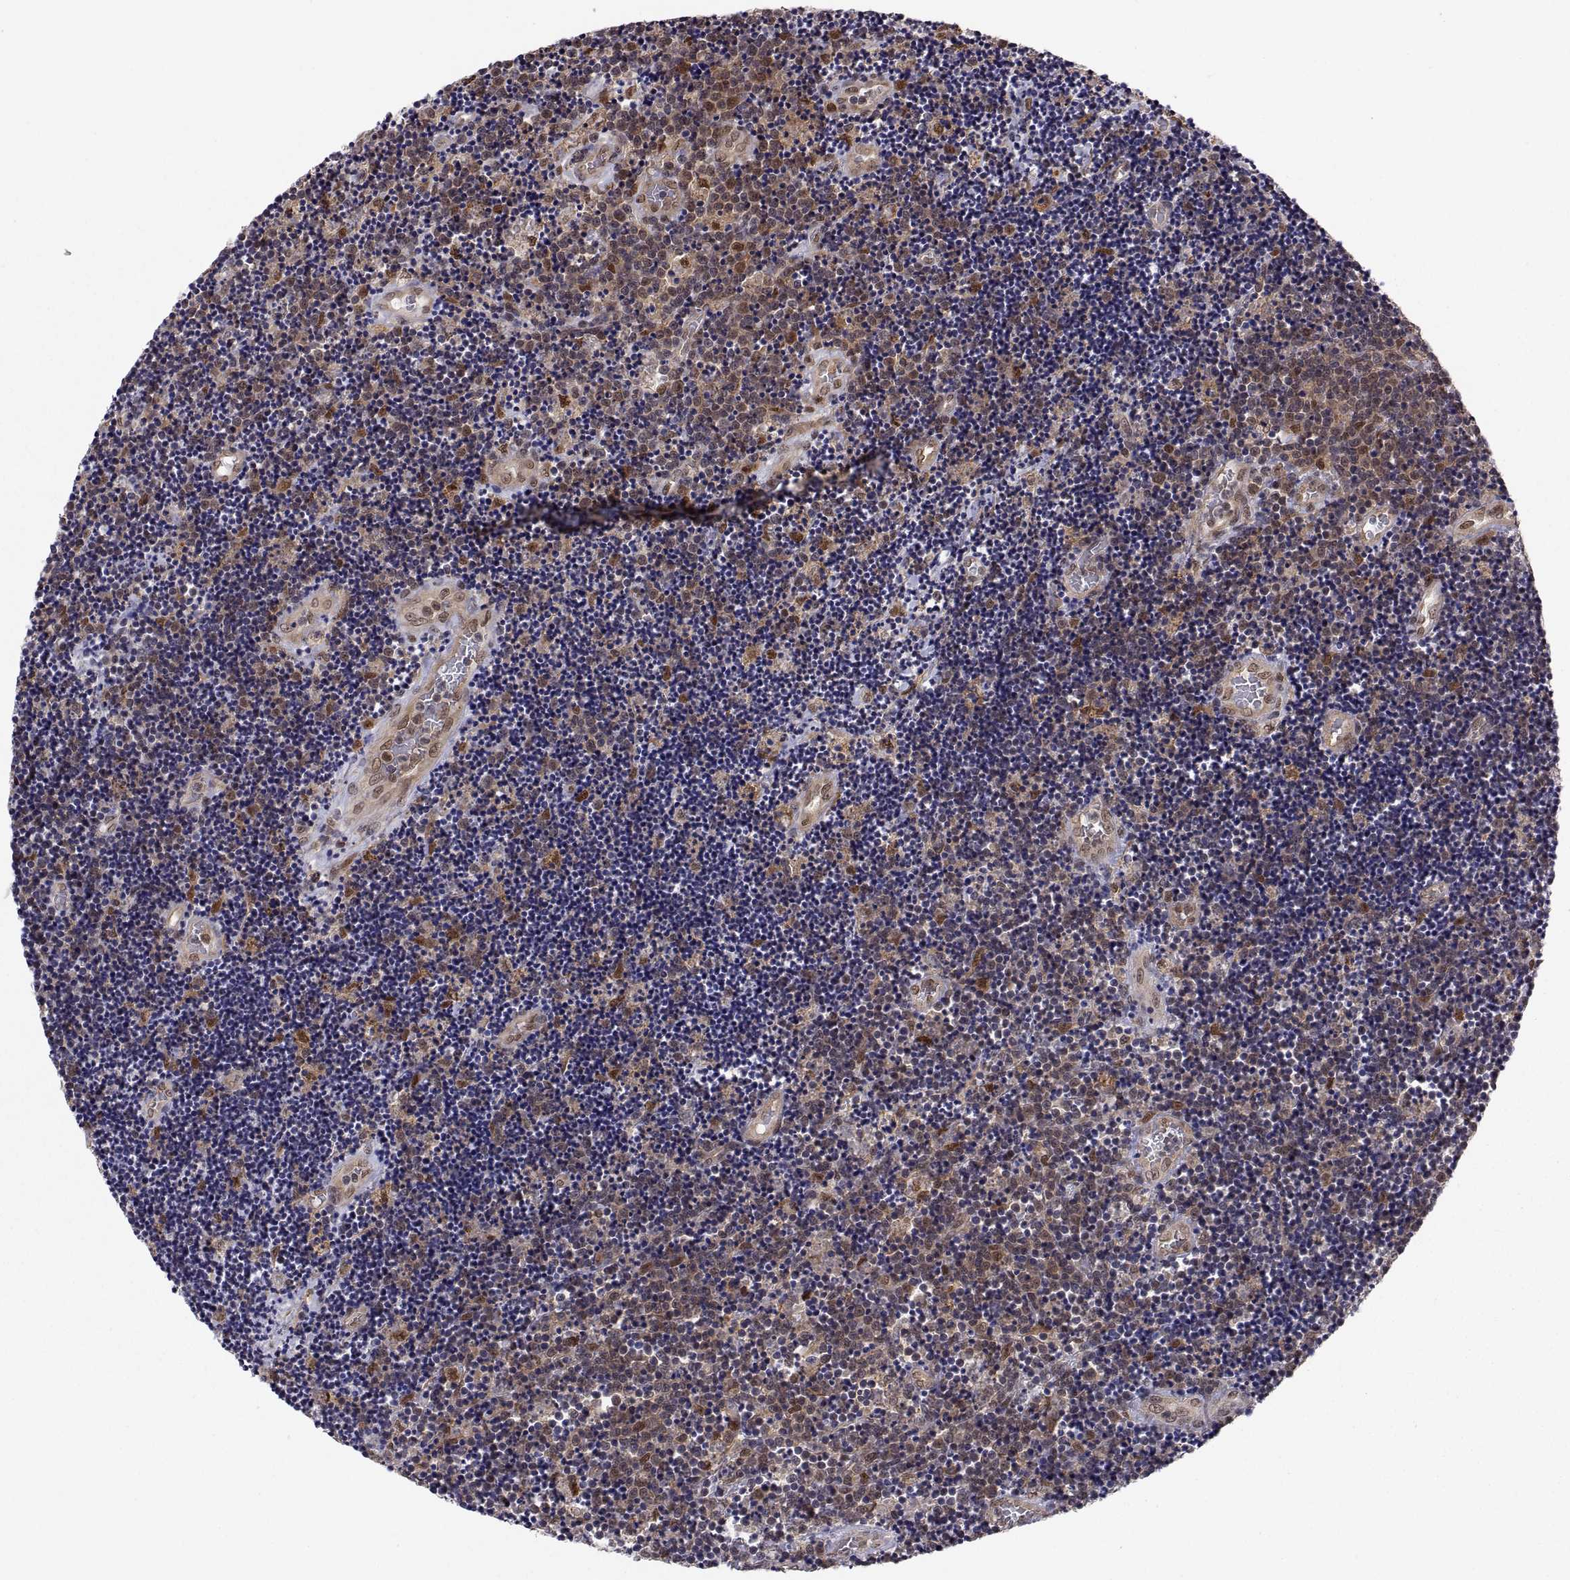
{"staining": {"intensity": "moderate", "quantity": ">75%", "location": "cytoplasmic/membranous"}, "tissue": "lymphoma", "cell_type": "Tumor cells", "image_type": "cancer", "snomed": [{"axis": "morphology", "description": "Malignant lymphoma, non-Hodgkin's type, Low grade"}, {"axis": "topography", "description": "Brain"}], "caption": "A high-resolution photomicrograph shows immunohistochemistry (IHC) staining of lymphoma, which reveals moderate cytoplasmic/membranous expression in approximately >75% of tumor cells.", "gene": "PSMC2", "patient": {"sex": "female", "age": 66}}